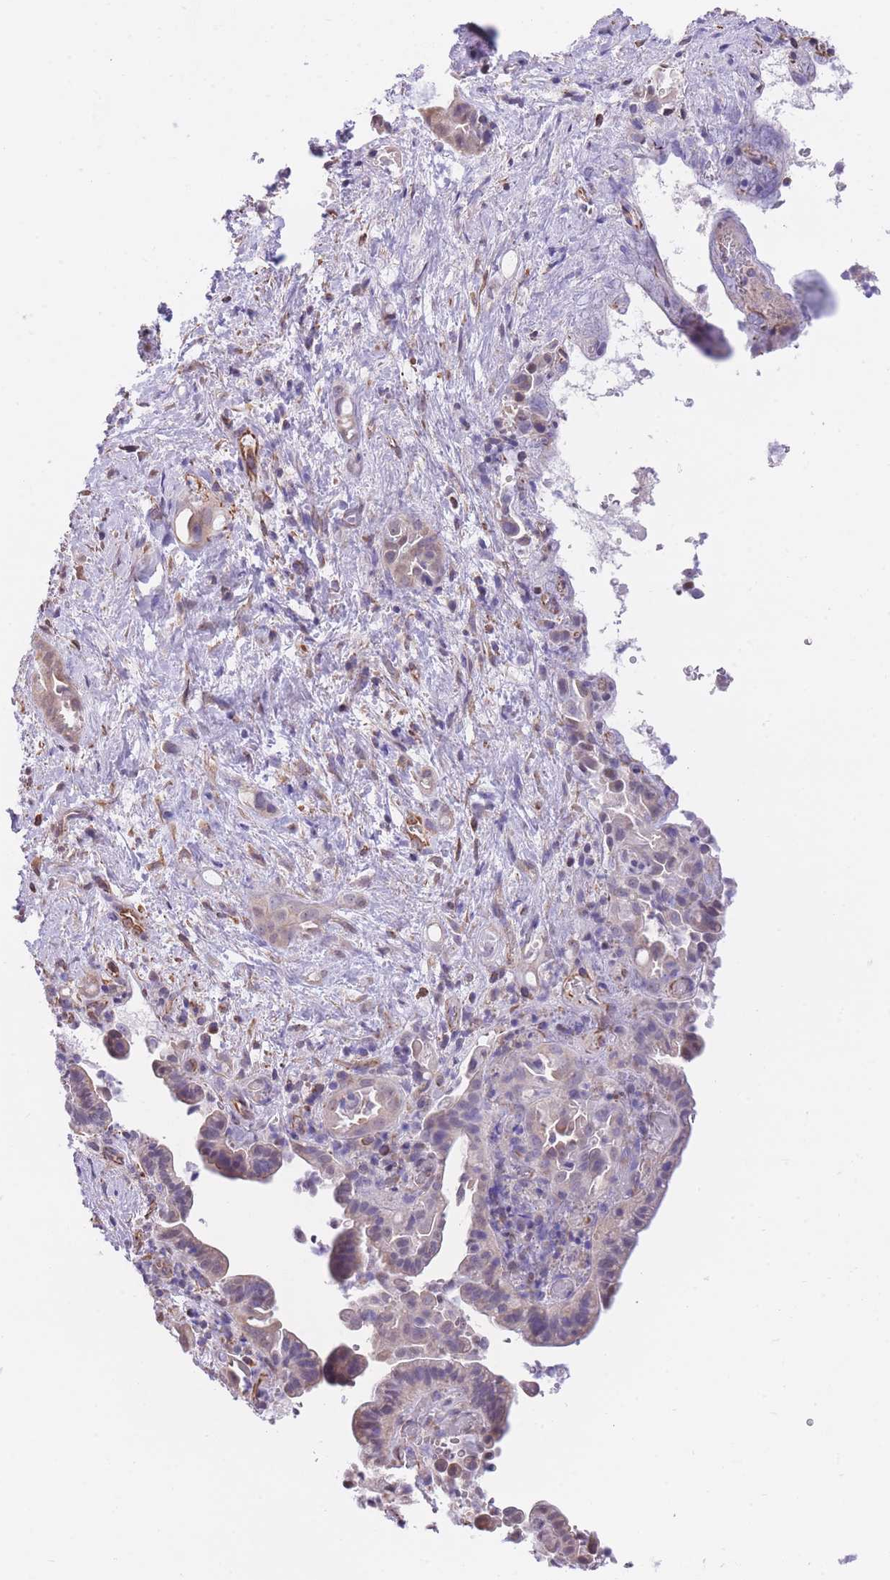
{"staining": {"intensity": "weak", "quantity": "<25%", "location": "cytoplasmic/membranous,nuclear"}, "tissue": "liver cancer", "cell_type": "Tumor cells", "image_type": "cancer", "snomed": [{"axis": "morphology", "description": "Cholangiocarcinoma"}, {"axis": "topography", "description": "Liver"}], "caption": "DAB immunohistochemical staining of human liver cholangiocarcinoma exhibits no significant staining in tumor cells.", "gene": "PSG8", "patient": {"sex": "female", "age": 68}}